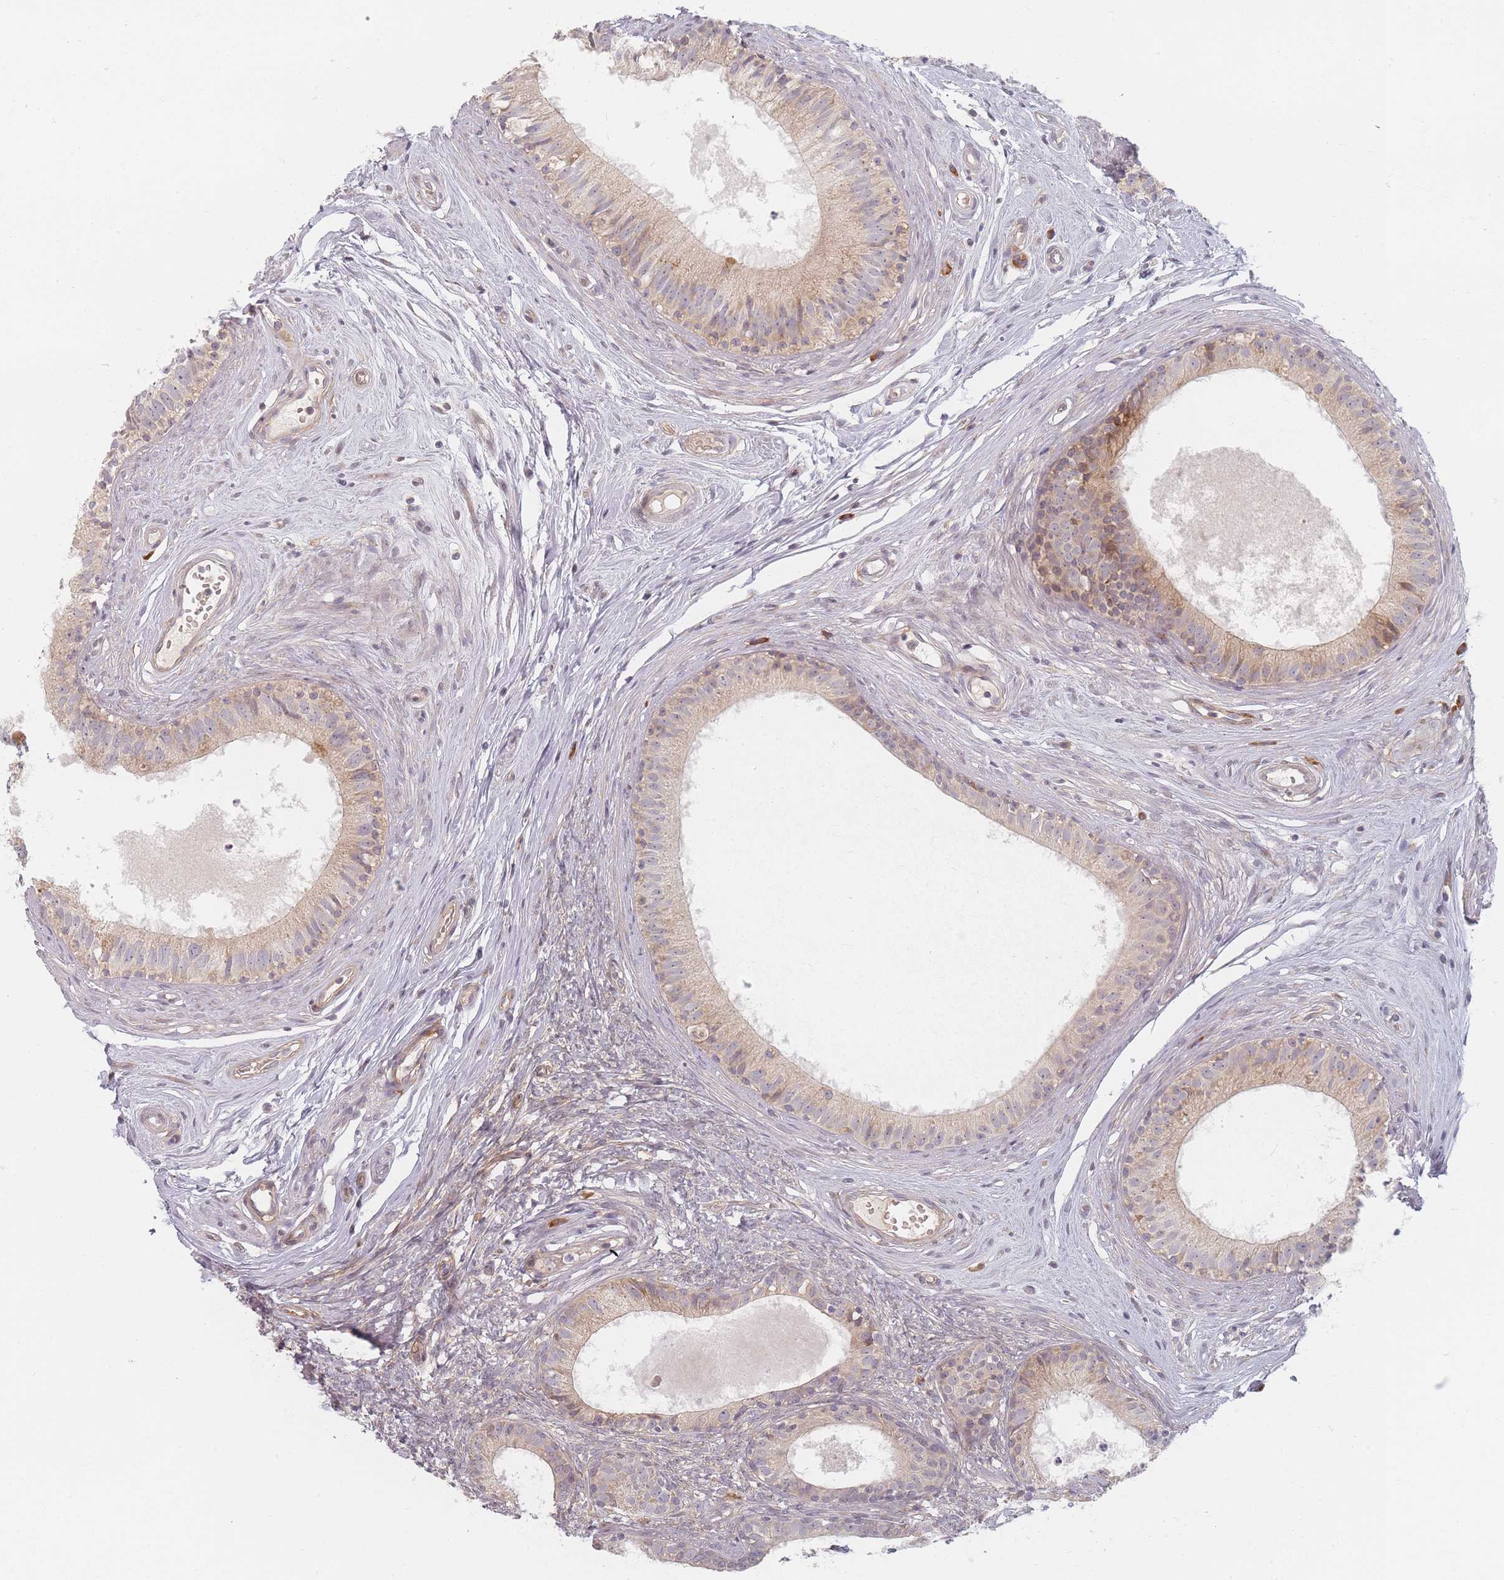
{"staining": {"intensity": "weak", "quantity": ">75%", "location": "cytoplasmic/membranous"}, "tissue": "epididymis", "cell_type": "Glandular cells", "image_type": "normal", "snomed": [{"axis": "morphology", "description": "Normal tissue, NOS"}, {"axis": "topography", "description": "Epididymis"}], "caption": "A low amount of weak cytoplasmic/membranous staining is present in about >75% of glandular cells in normal epididymis.", "gene": "ZKSCAN7", "patient": {"sex": "male", "age": 74}}